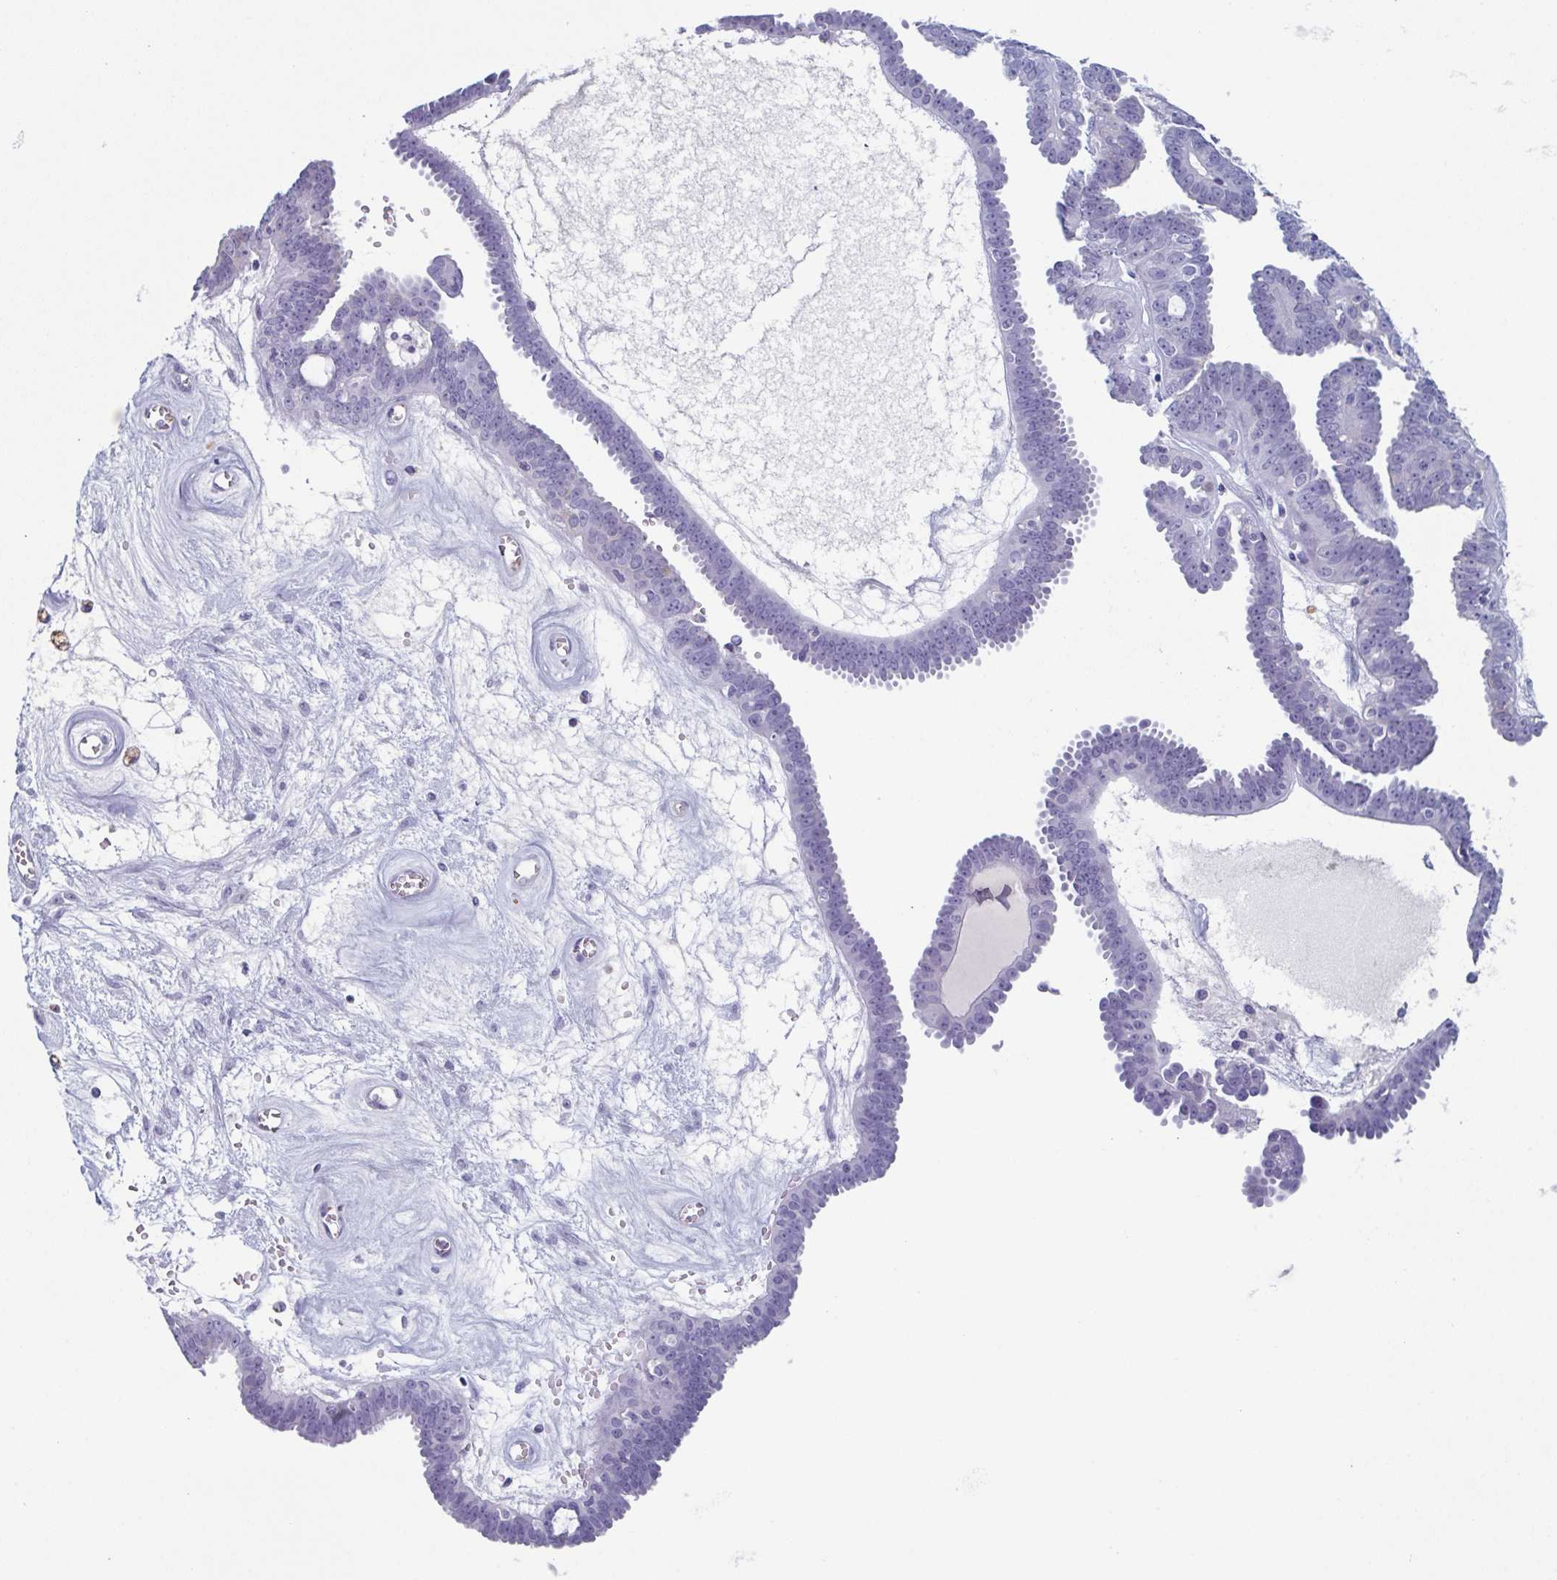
{"staining": {"intensity": "negative", "quantity": "none", "location": "none"}, "tissue": "ovarian cancer", "cell_type": "Tumor cells", "image_type": "cancer", "snomed": [{"axis": "morphology", "description": "Cystadenocarcinoma, serous, NOS"}, {"axis": "topography", "description": "Ovary"}], "caption": "Tumor cells show no significant protein positivity in serous cystadenocarcinoma (ovarian).", "gene": "LYRM2", "patient": {"sex": "female", "age": 71}}